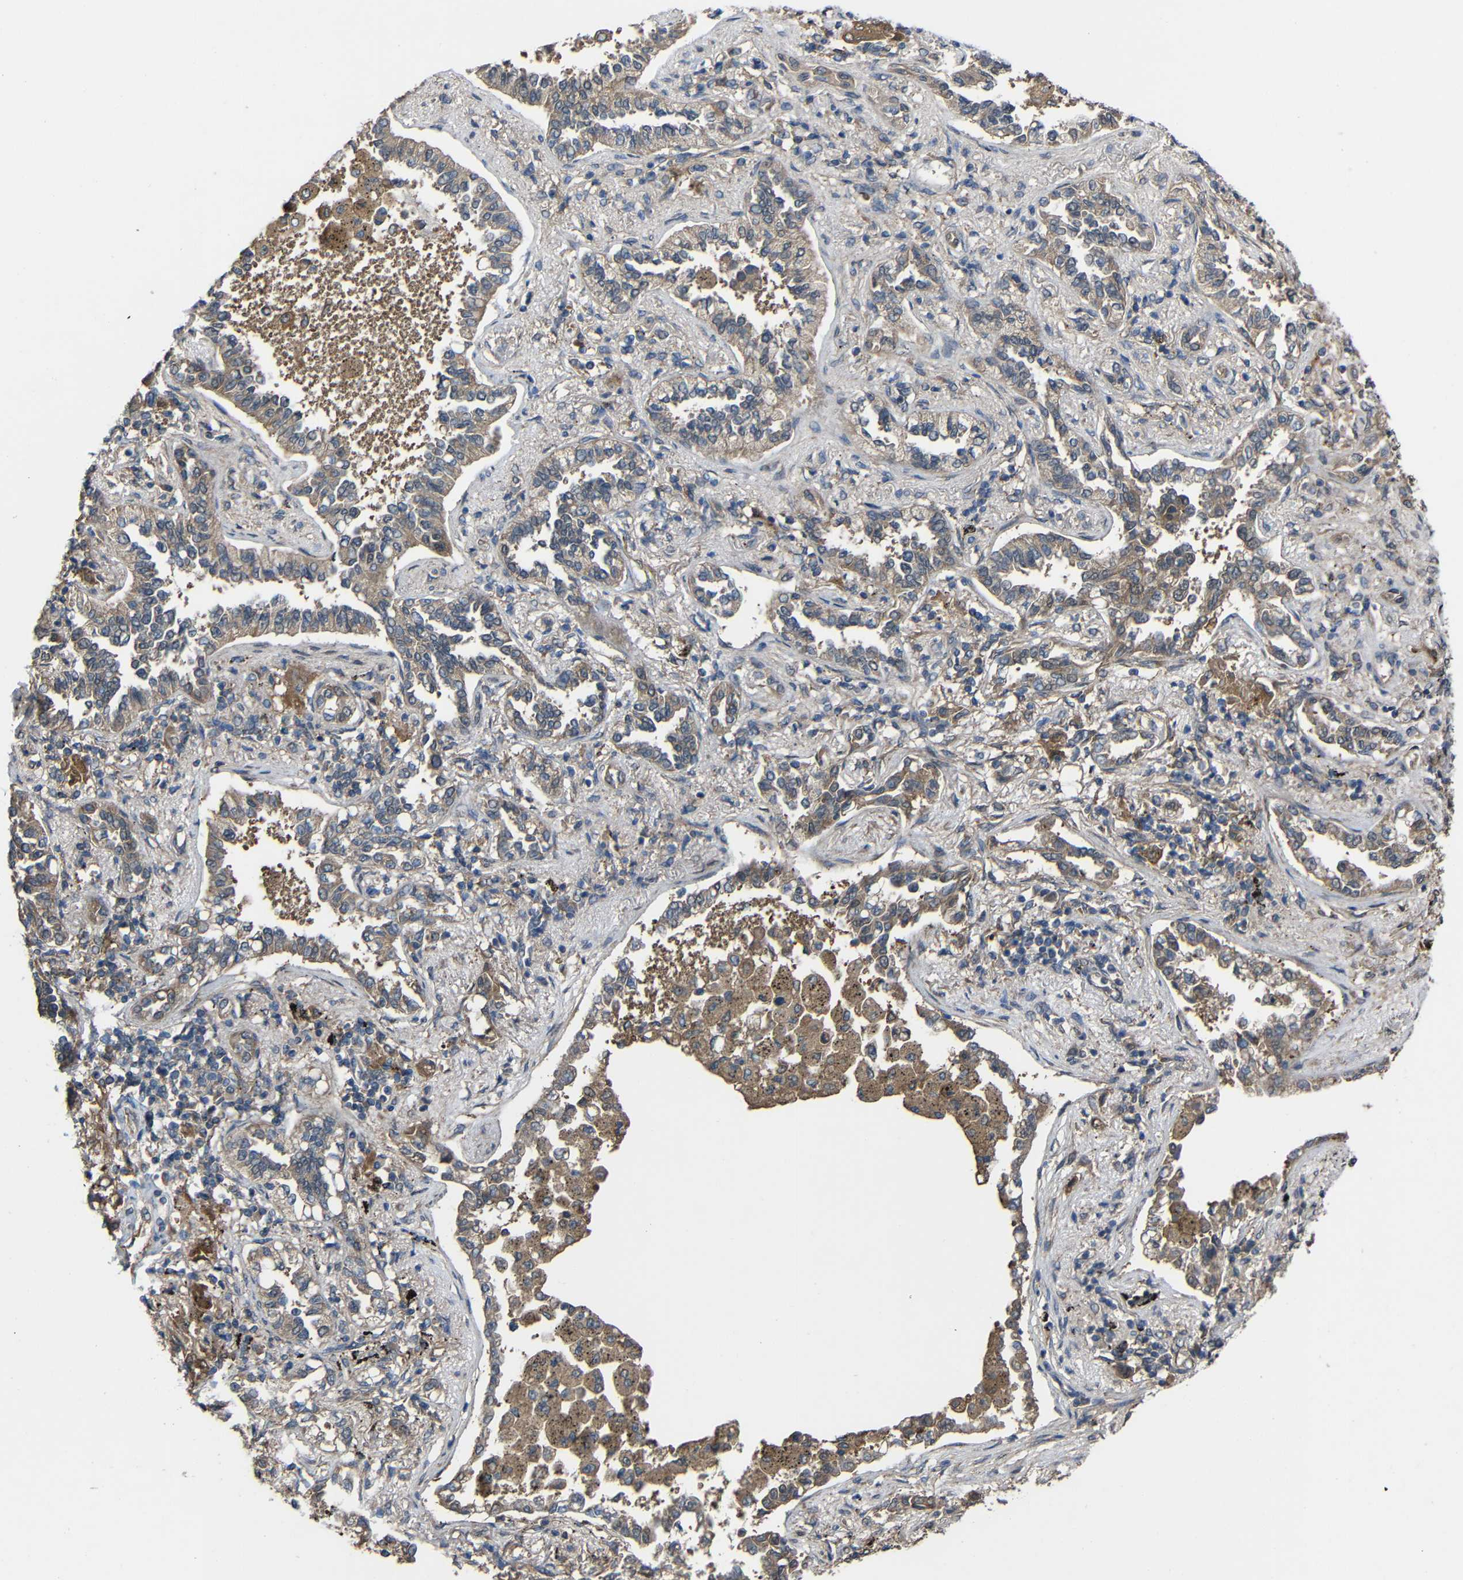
{"staining": {"intensity": "weak", "quantity": ">75%", "location": "cytoplasmic/membranous"}, "tissue": "lung cancer", "cell_type": "Tumor cells", "image_type": "cancer", "snomed": [{"axis": "morphology", "description": "Normal tissue, NOS"}, {"axis": "morphology", "description": "Adenocarcinoma, NOS"}, {"axis": "topography", "description": "Lung"}], "caption": "A histopathology image of human lung cancer (adenocarcinoma) stained for a protein shows weak cytoplasmic/membranous brown staining in tumor cells.", "gene": "CHST9", "patient": {"sex": "male", "age": 59}}